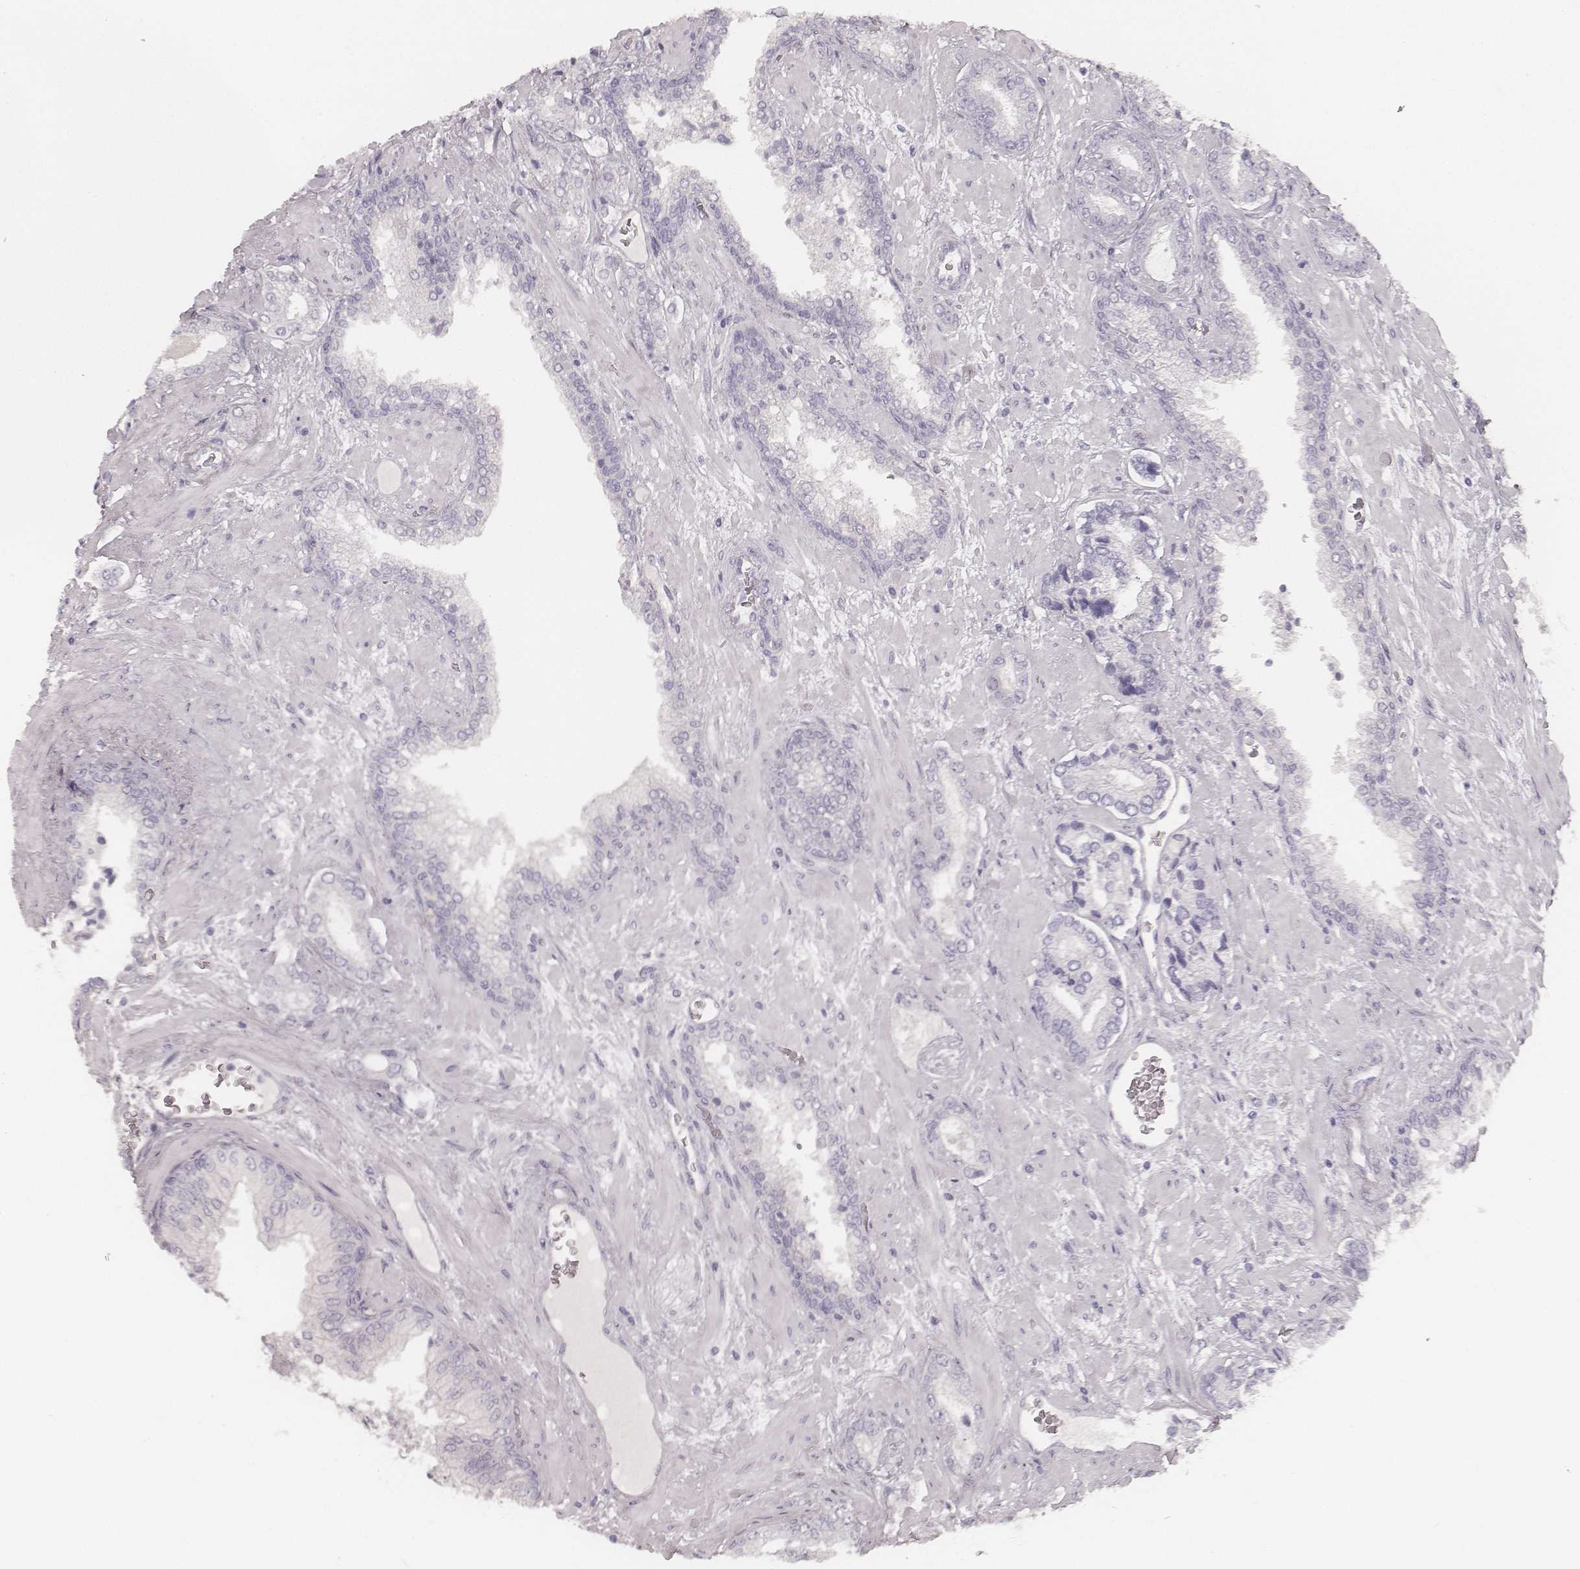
{"staining": {"intensity": "negative", "quantity": "none", "location": "none"}, "tissue": "prostate cancer", "cell_type": "Tumor cells", "image_type": "cancer", "snomed": [{"axis": "morphology", "description": "Adenocarcinoma, Low grade"}, {"axis": "topography", "description": "Prostate"}], "caption": "Immunohistochemistry (IHC) histopathology image of prostate cancer (low-grade adenocarcinoma) stained for a protein (brown), which displays no staining in tumor cells. (Stains: DAB (3,3'-diaminobenzidine) immunohistochemistry with hematoxylin counter stain, Microscopy: brightfield microscopy at high magnification).", "gene": "KRT31", "patient": {"sex": "male", "age": 61}}